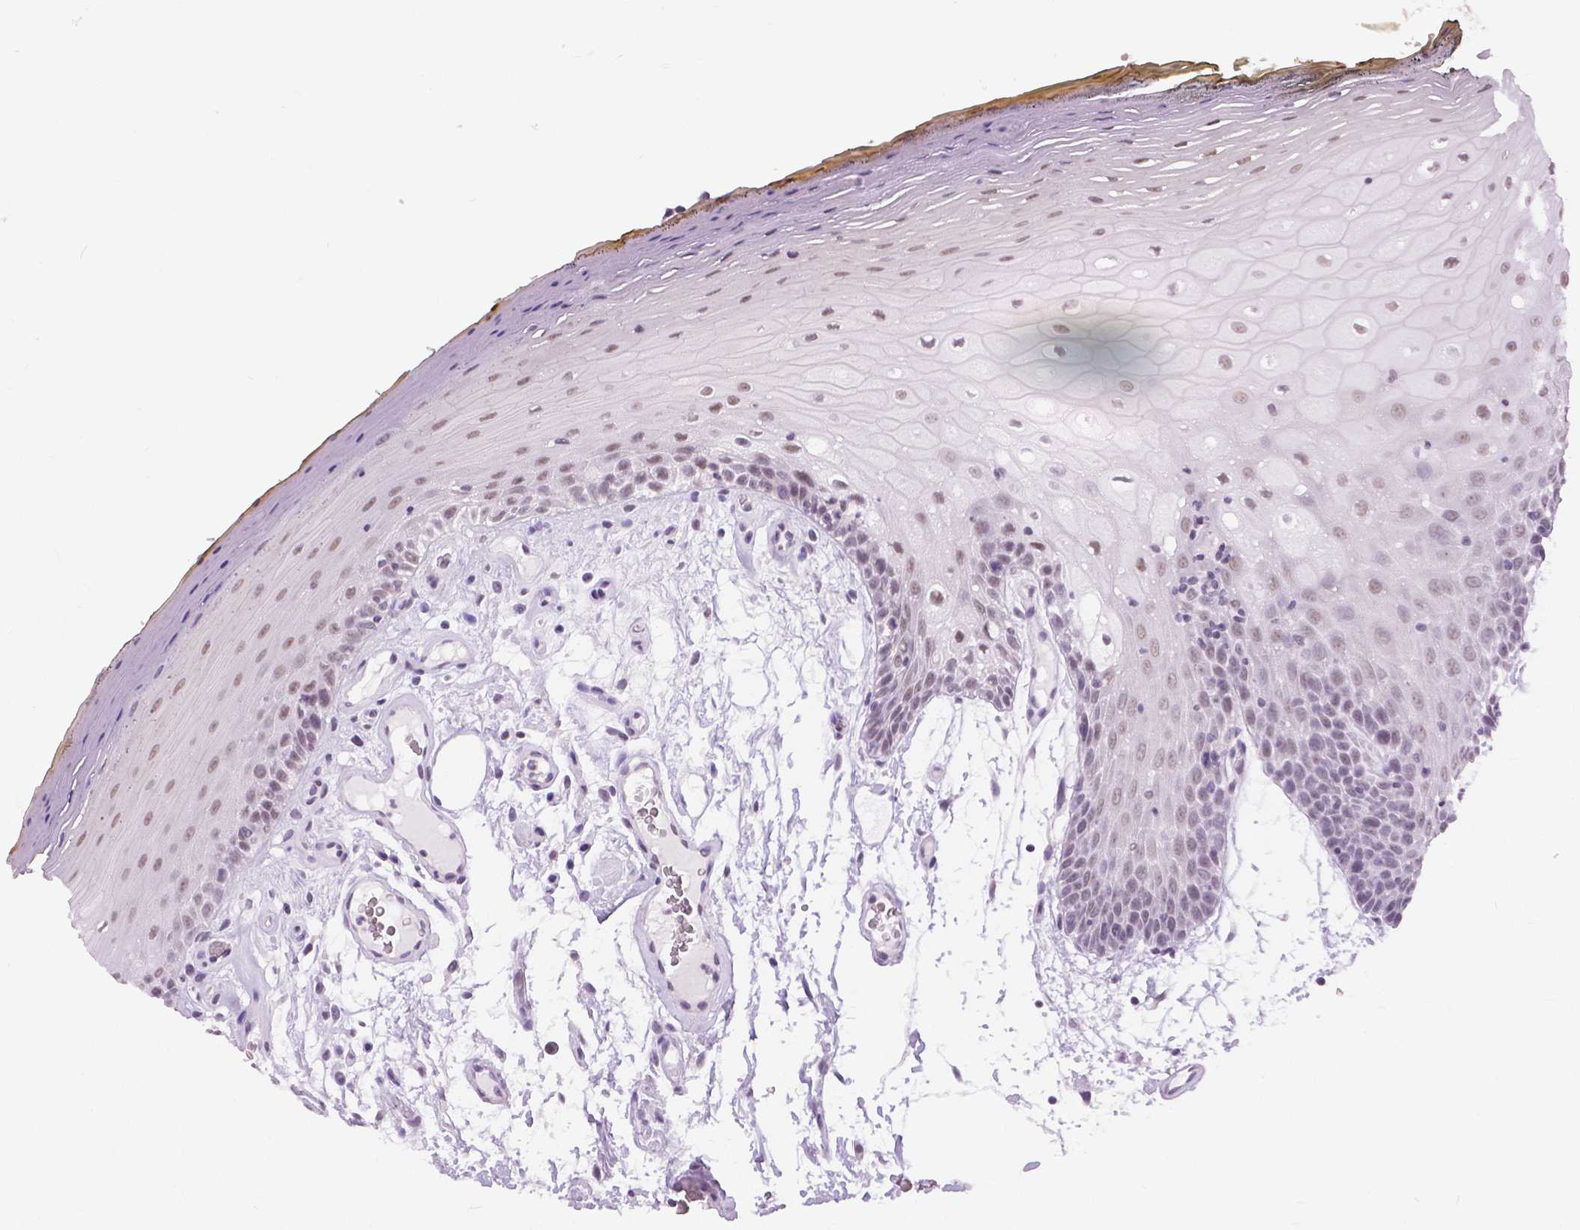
{"staining": {"intensity": "weak", "quantity": "25%-75%", "location": "nuclear"}, "tissue": "oral mucosa", "cell_type": "Squamous epithelial cells", "image_type": "normal", "snomed": [{"axis": "morphology", "description": "Normal tissue, NOS"}, {"axis": "morphology", "description": "Squamous cell carcinoma, NOS"}, {"axis": "topography", "description": "Oral tissue"}, {"axis": "topography", "description": "Head-Neck"}], "caption": "About 25%-75% of squamous epithelial cells in normal human oral mucosa exhibit weak nuclear protein positivity as visualized by brown immunohistochemical staining.", "gene": "MYOM1", "patient": {"sex": "male", "age": 52}}